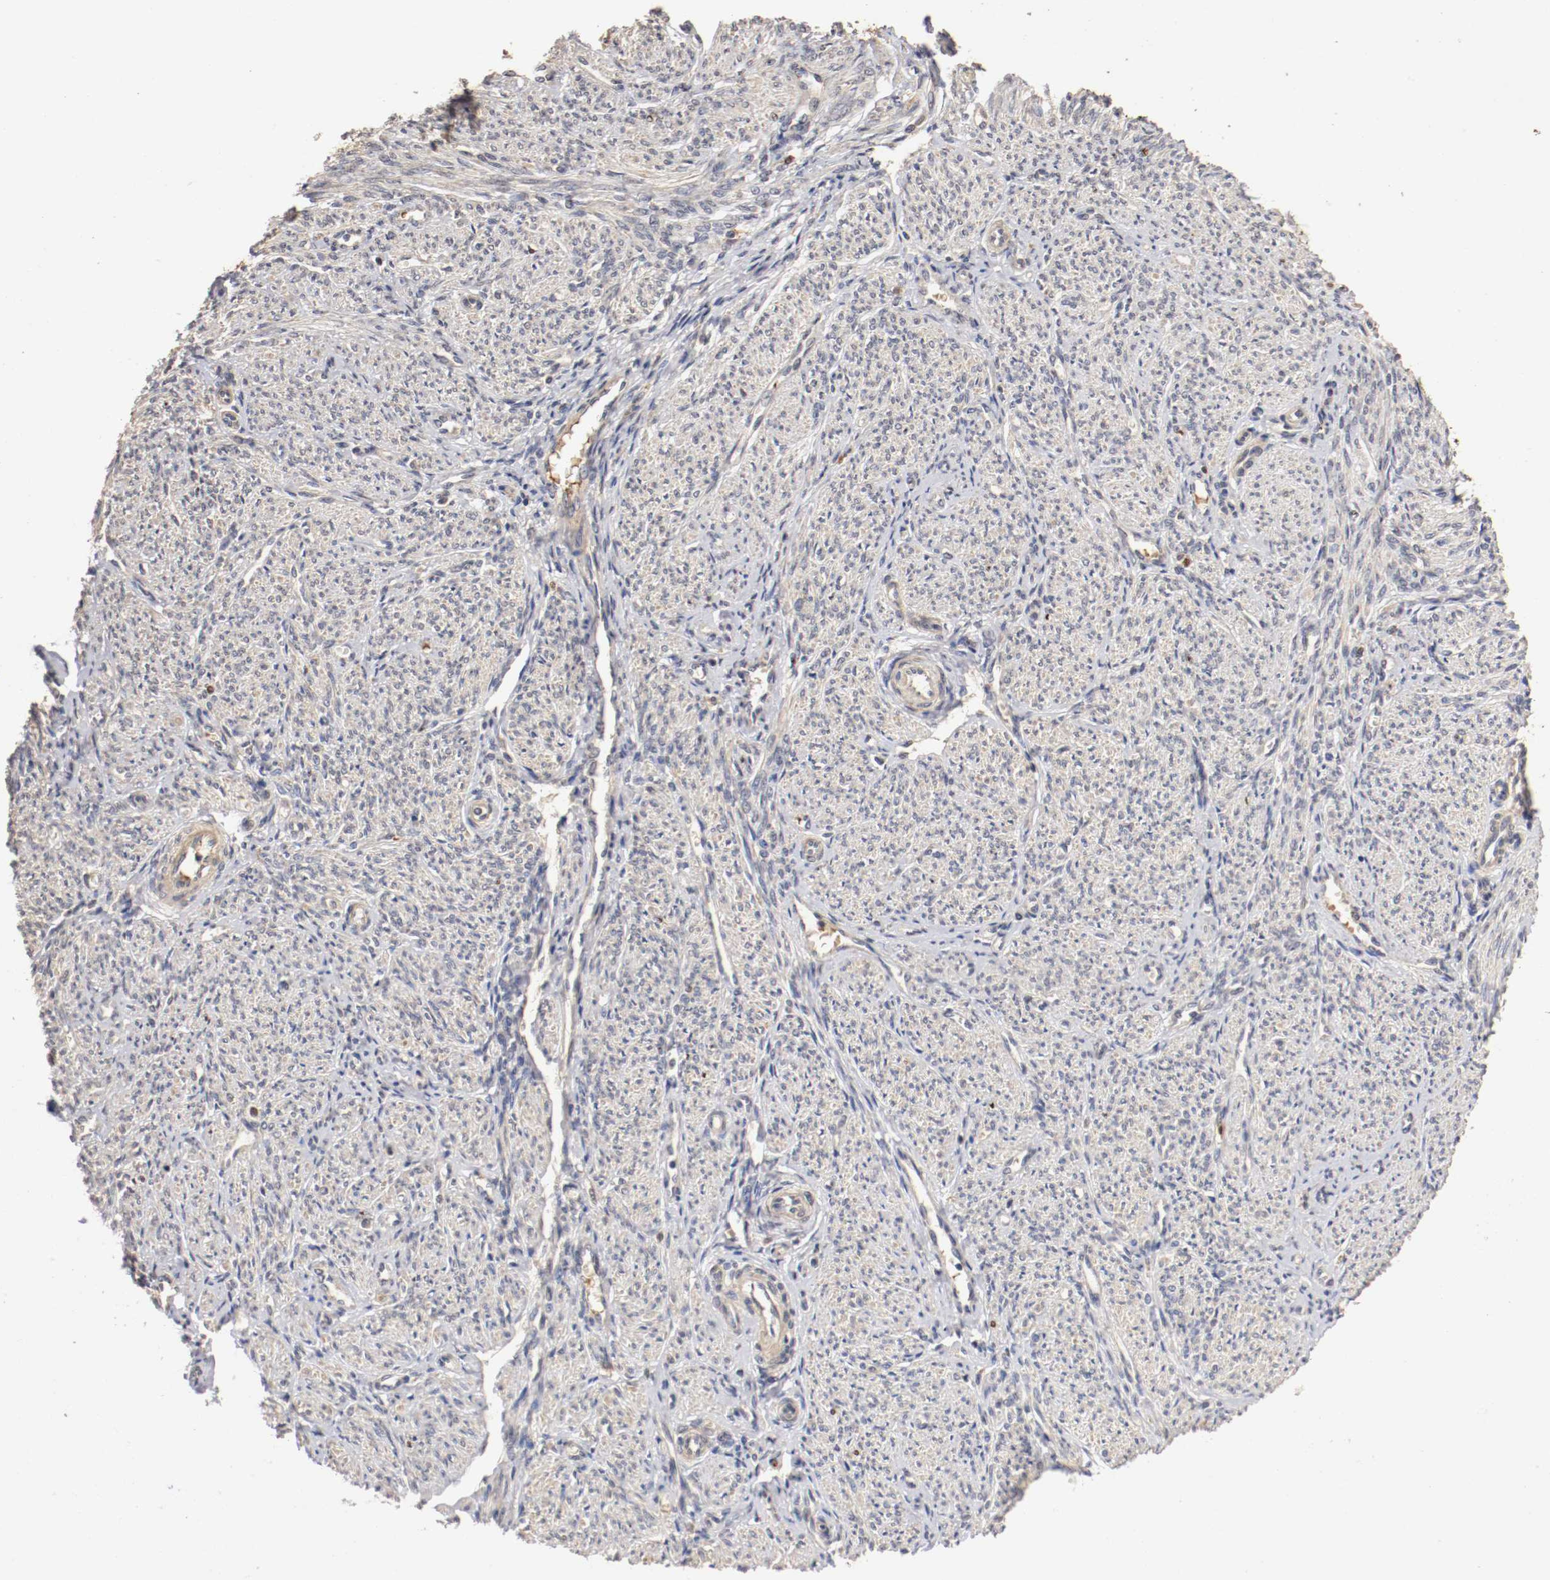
{"staining": {"intensity": "weak", "quantity": "25%-75%", "location": "cytoplasmic/membranous"}, "tissue": "smooth muscle", "cell_type": "Smooth muscle cells", "image_type": "normal", "snomed": [{"axis": "morphology", "description": "Normal tissue, NOS"}, {"axis": "topography", "description": "Smooth muscle"}], "caption": "Smooth muscle was stained to show a protein in brown. There is low levels of weak cytoplasmic/membranous positivity in about 25%-75% of smooth muscle cells.", "gene": "TNFRSF1B", "patient": {"sex": "female", "age": 65}}